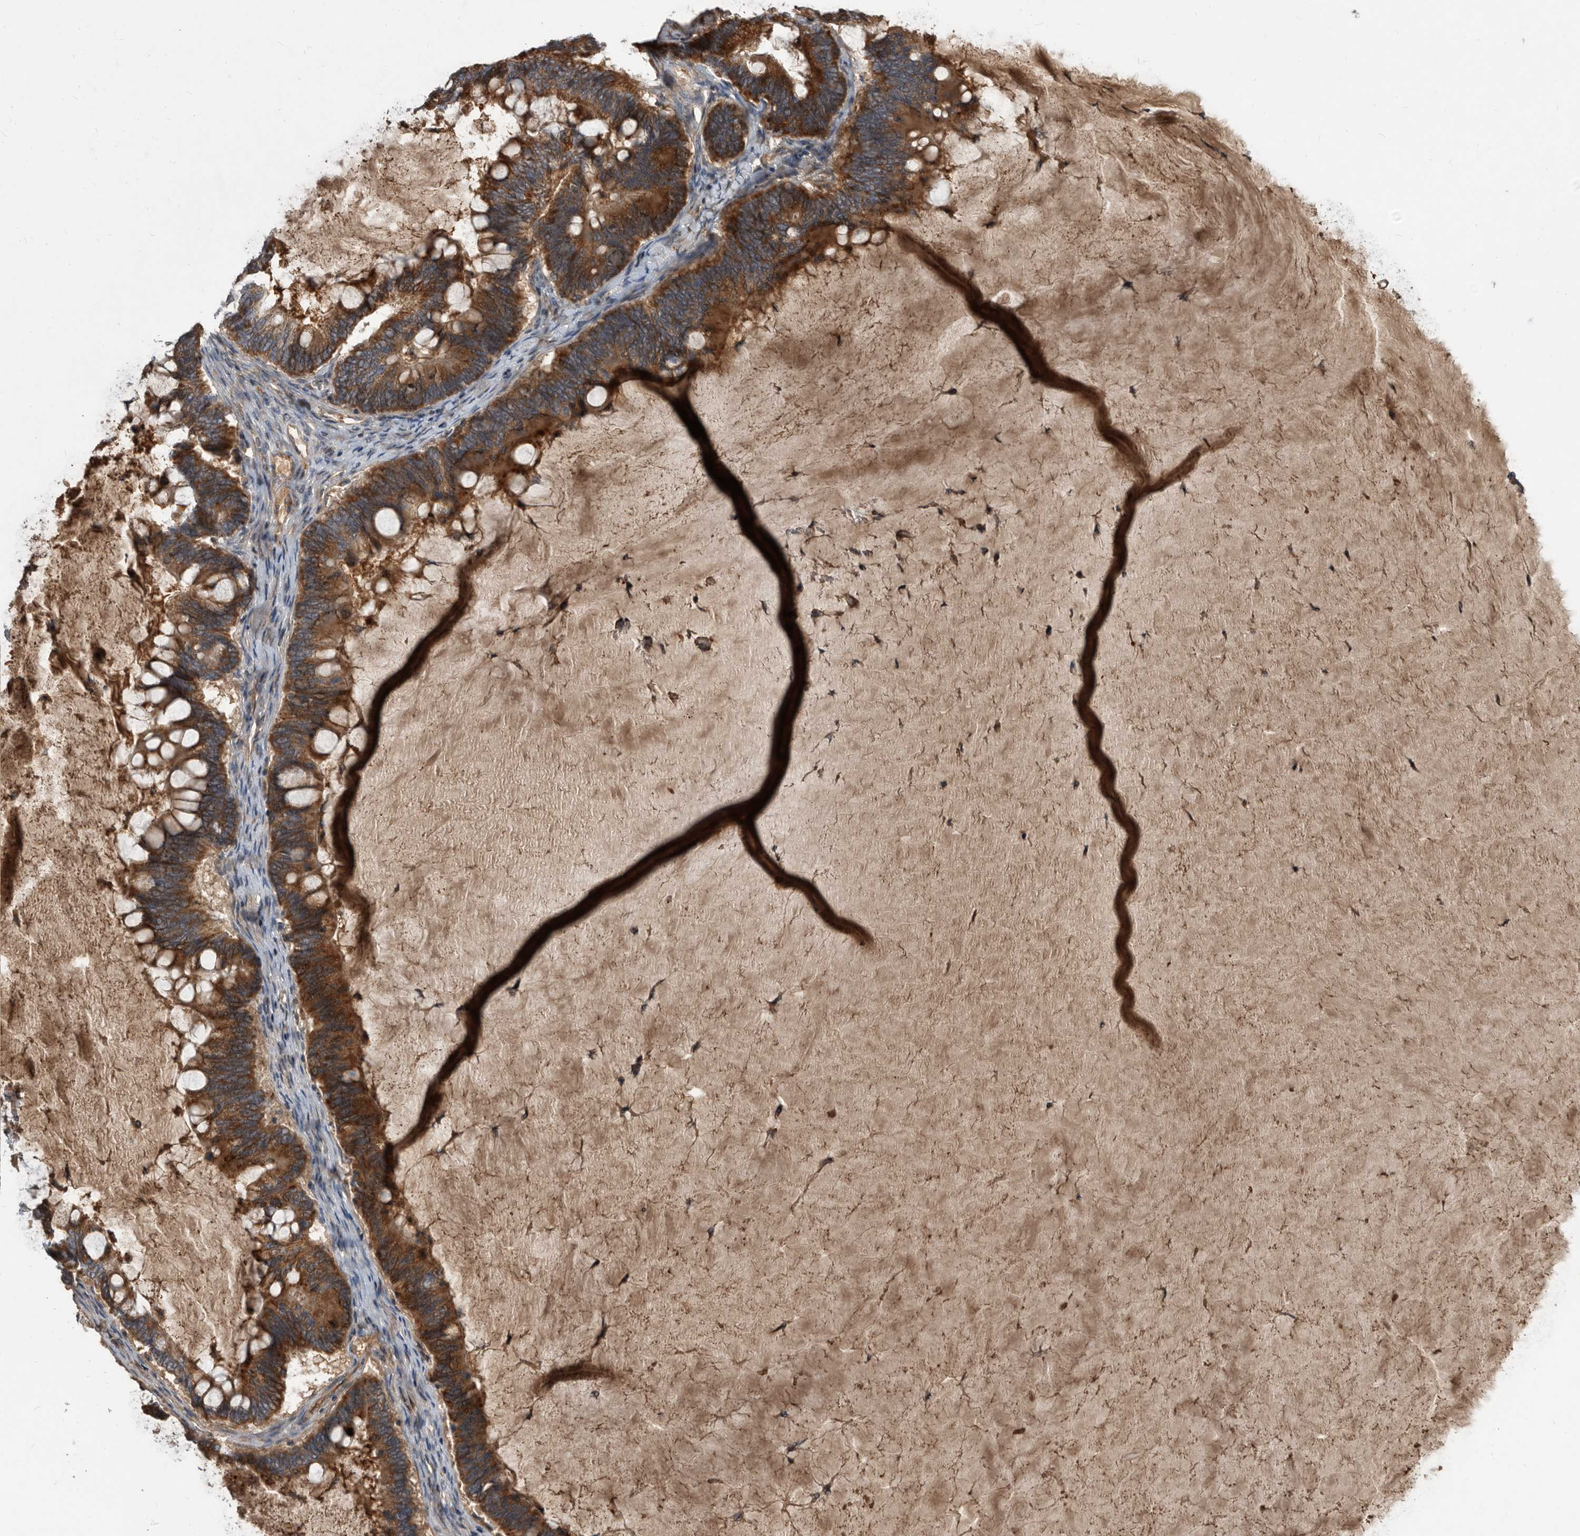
{"staining": {"intensity": "strong", "quantity": ">75%", "location": "cytoplasmic/membranous"}, "tissue": "ovarian cancer", "cell_type": "Tumor cells", "image_type": "cancer", "snomed": [{"axis": "morphology", "description": "Cystadenocarcinoma, mucinous, NOS"}, {"axis": "topography", "description": "Ovary"}], "caption": "An IHC photomicrograph of neoplastic tissue is shown. Protein staining in brown highlights strong cytoplasmic/membranous positivity in ovarian mucinous cystadenocarcinoma within tumor cells. (IHC, brightfield microscopy, high magnification).", "gene": "PI15", "patient": {"sex": "female", "age": 61}}